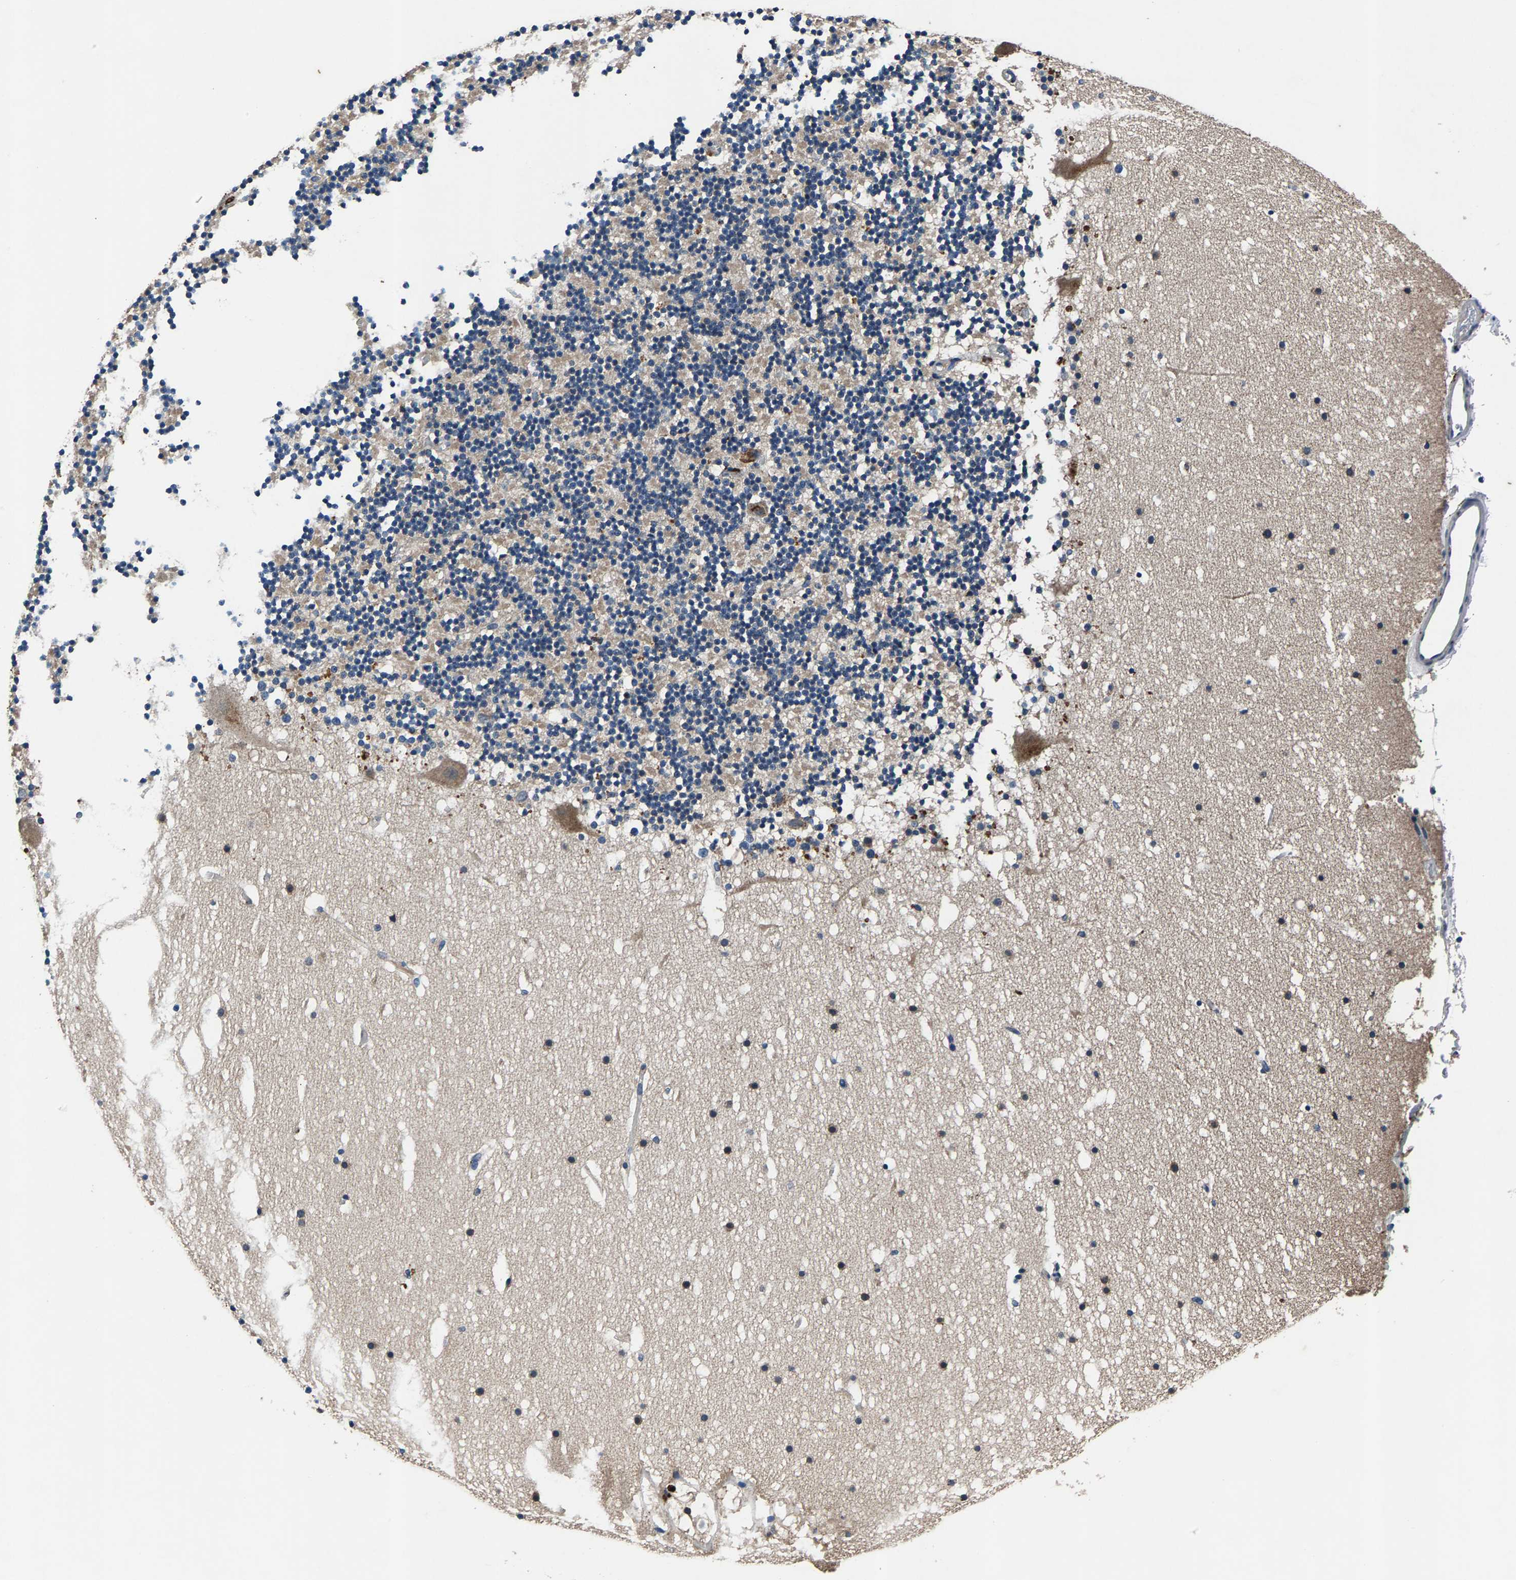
{"staining": {"intensity": "weak", "quantity": "25%-75%", "location": "cytoplasmic/membranous"}, "tissue": "cerebellum", "cell_type": "Cells in granular layer", "image_type": "normal", "snomed": [{"axis": "morphology", "description": "Normal tissue, NOS"}, {"axis": "topography", "description": "Cerebellum"}], "caption": "Protein expression analysis of unremarkable human cerebellum reveals weak cytoplasmic/membranous positivity in approximately 25%-75% of cells in granular layer. The protein is stained brown, and the nuclei are stained in blue (DAB IHC with brightfield microscopy, high magnification).", "gene": "PRXL2C", "patient": {"sex": "male", "age": 57}}